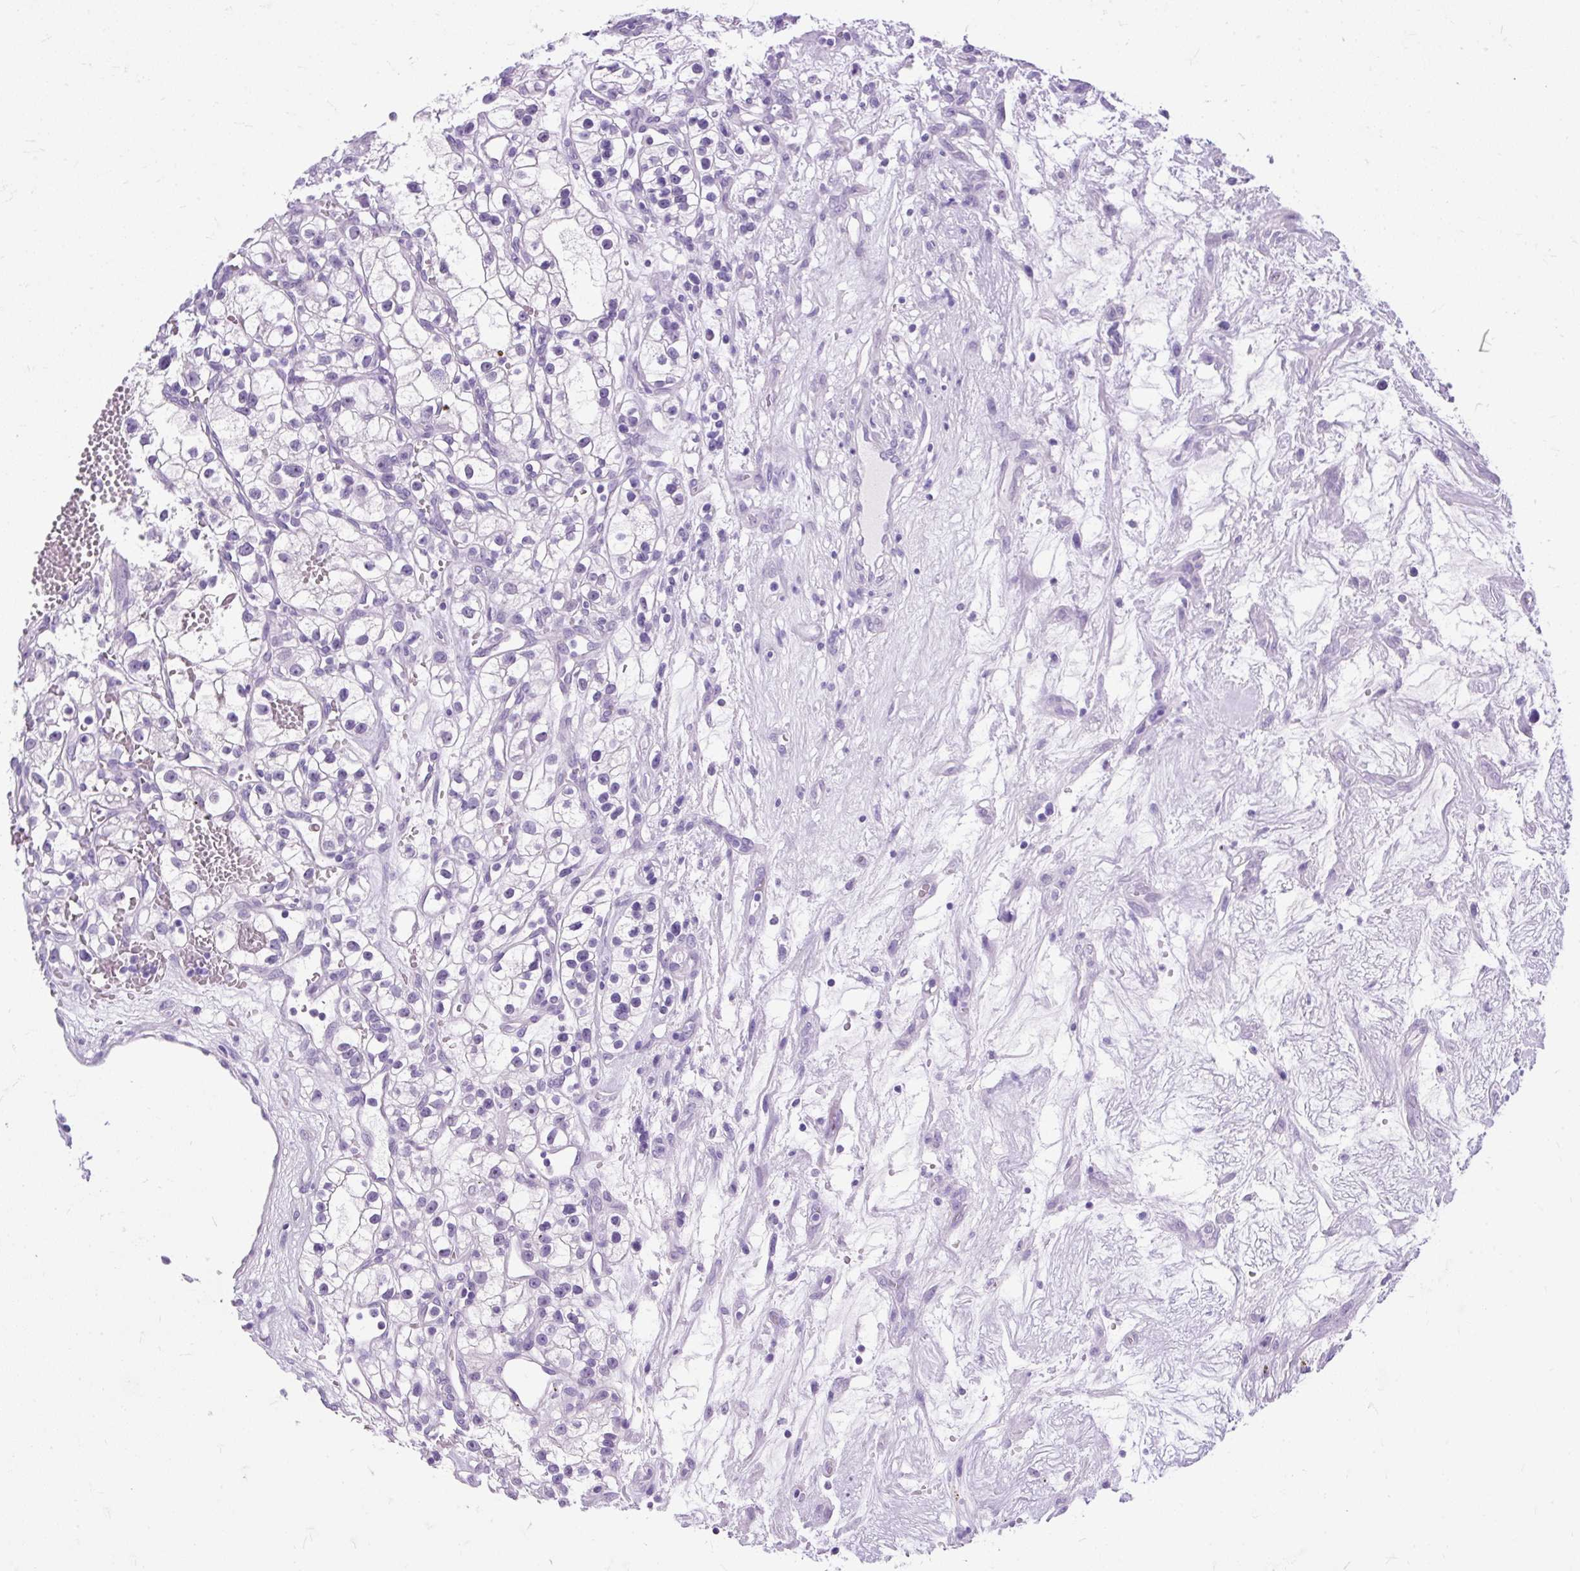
{"staining": {"intensity": "negative", "quantity": "none", "location": "none"}, "tissue": "renal cancer", "cell_type": "Tumor cells", "image_type": "cancer", "snomed": [{"axis": "morphology", "description": "Adenocarcinoma, NOS"}, {"axis": "topography", "description": "Kidney"}], "caption": "An IHC histopathology image of renal cancer is shown. There is no staining in tumor cells of renal cancer. (DAB immunohistochemistry, high magnification).", "gene": "SCGB1A1", "patient": {"sex": "female", "age": 57}}